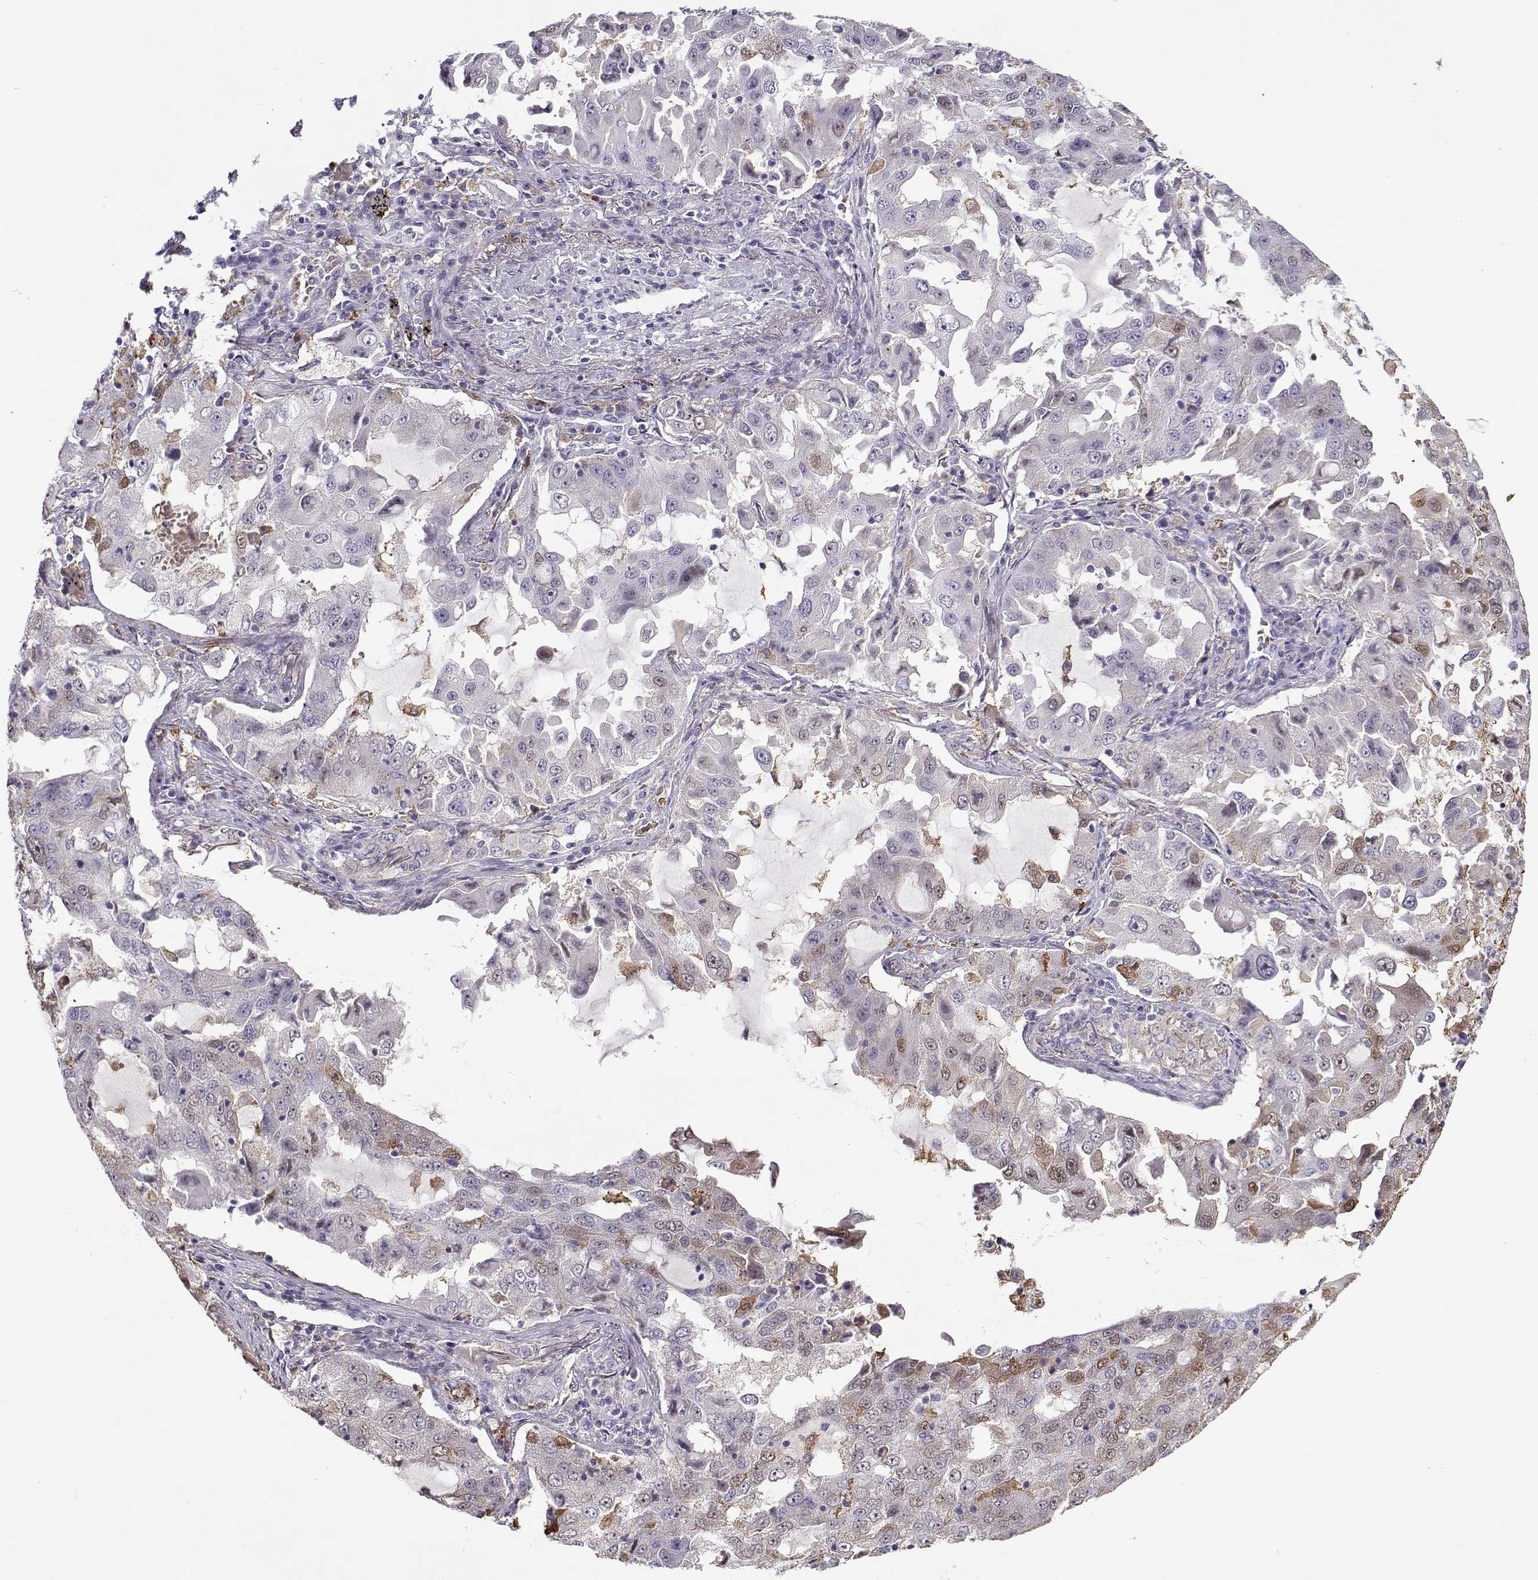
{"staining": {"intensity": "negative", "quantity": "none", "location": "none"}, "tissue": "lung cancer", "cell_type": "Tumor cells", "image_type": "cancer", "snomed": [{"axis": "morphology", "description": "Adenocarcinoma, NOS"}, {"axis": "topography", "description": "Lung"}], "caption": "The immunohistochemistry histopathology image has no significant positivity in tumor cells of lung cancer (adenocarcinoma) tissue.", "gene": "UCP3", "patient": {"sex": "female", "age": 61}}